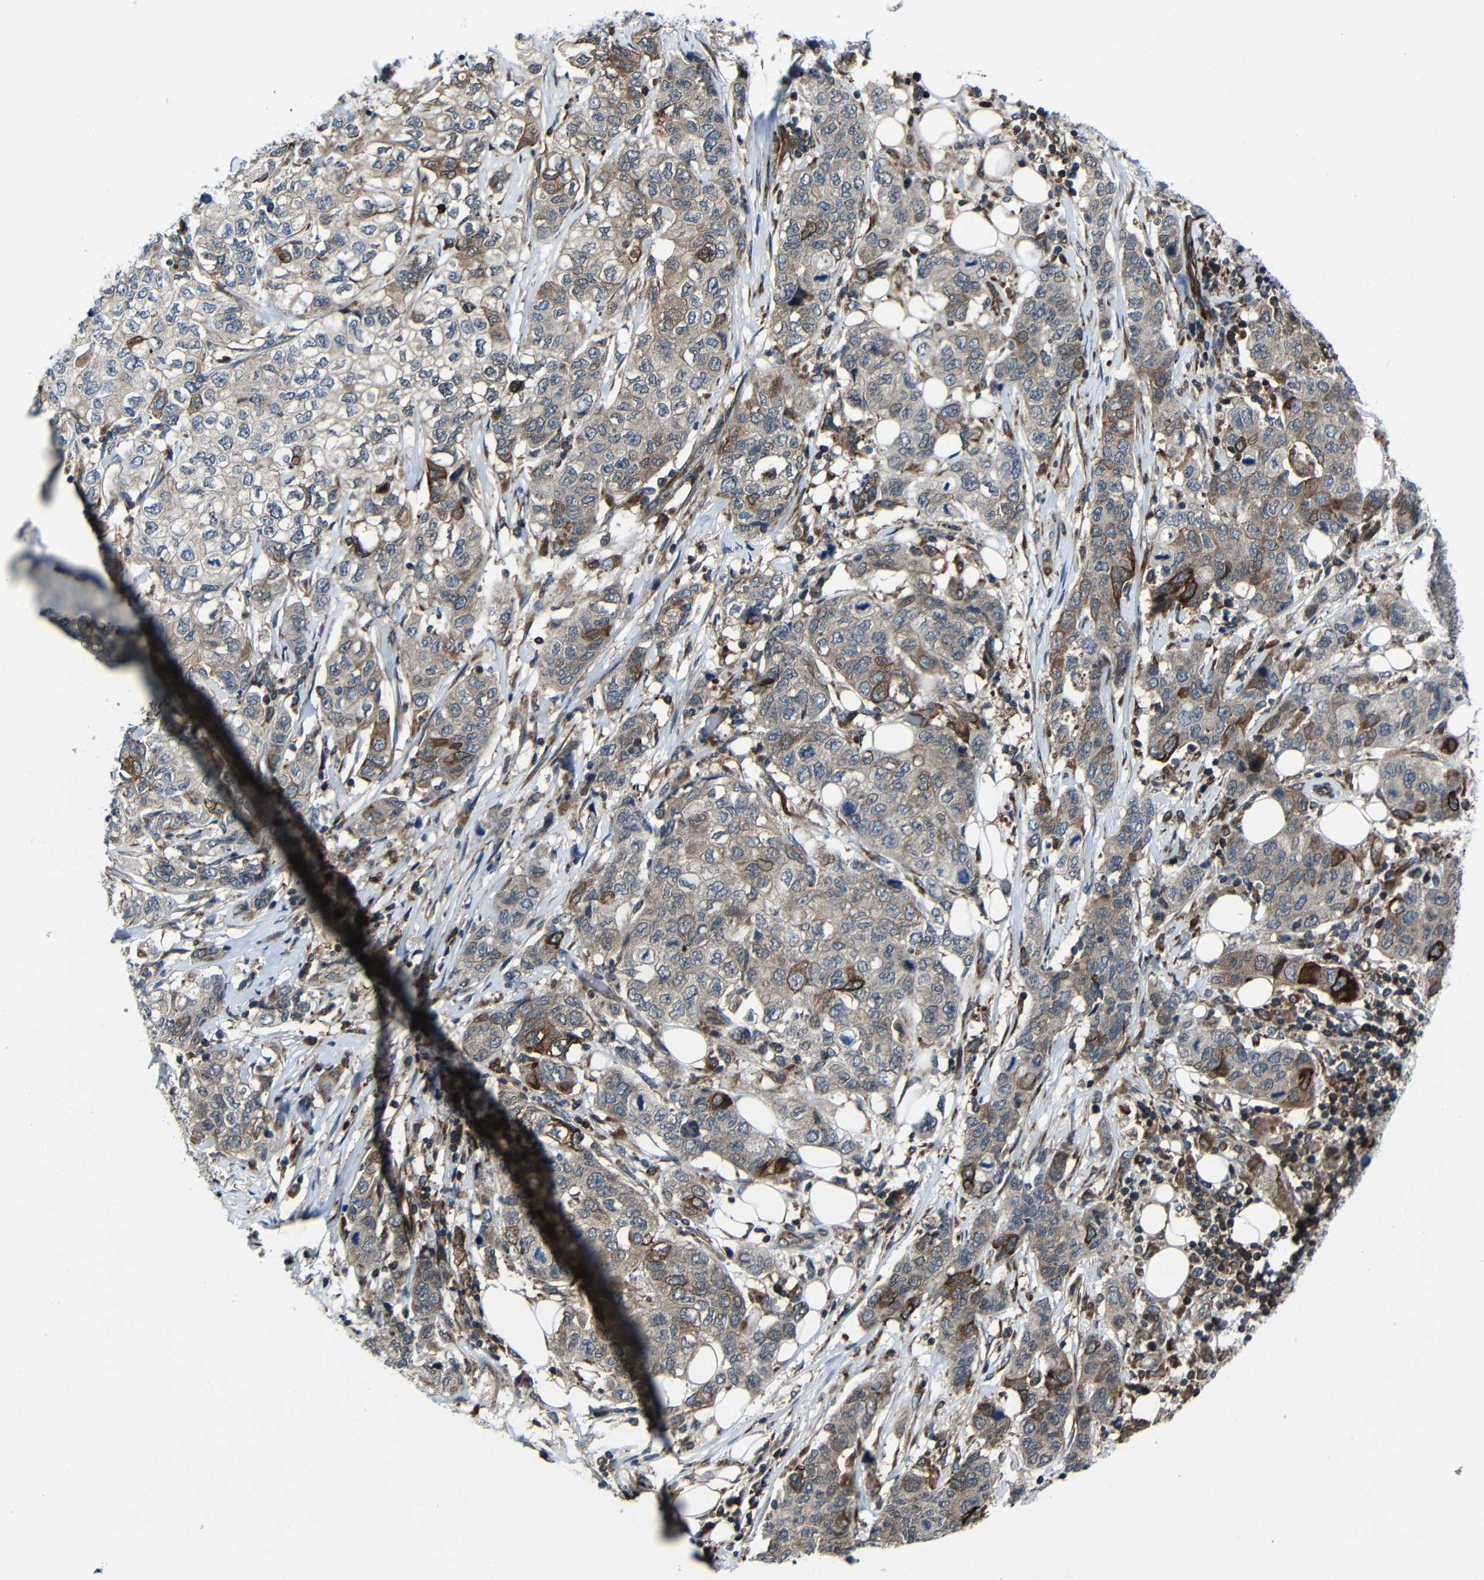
{"staining": {"intensity": "weak", "quantity": ">75%", "location": "cytoplasmic/membranous"}, "tissue": "stomach cancer", "cell_type": "Tumor cells", "image_type": "cancer", "snomed": [{"axis": "morphology", "description": "Adenocarcinoma, NOS"}, {"axis": "topography", "description": "Stomach"}], "caption": "Immunohistochemical staining of human adenocarcinoma (stomach) demonstrates low levels of weak cytoplasmic/membranous protein expression in approximately >75% of tumor cells.", "gene": "KIAA0513", "patient": {"sex": "male", "age": 48}}